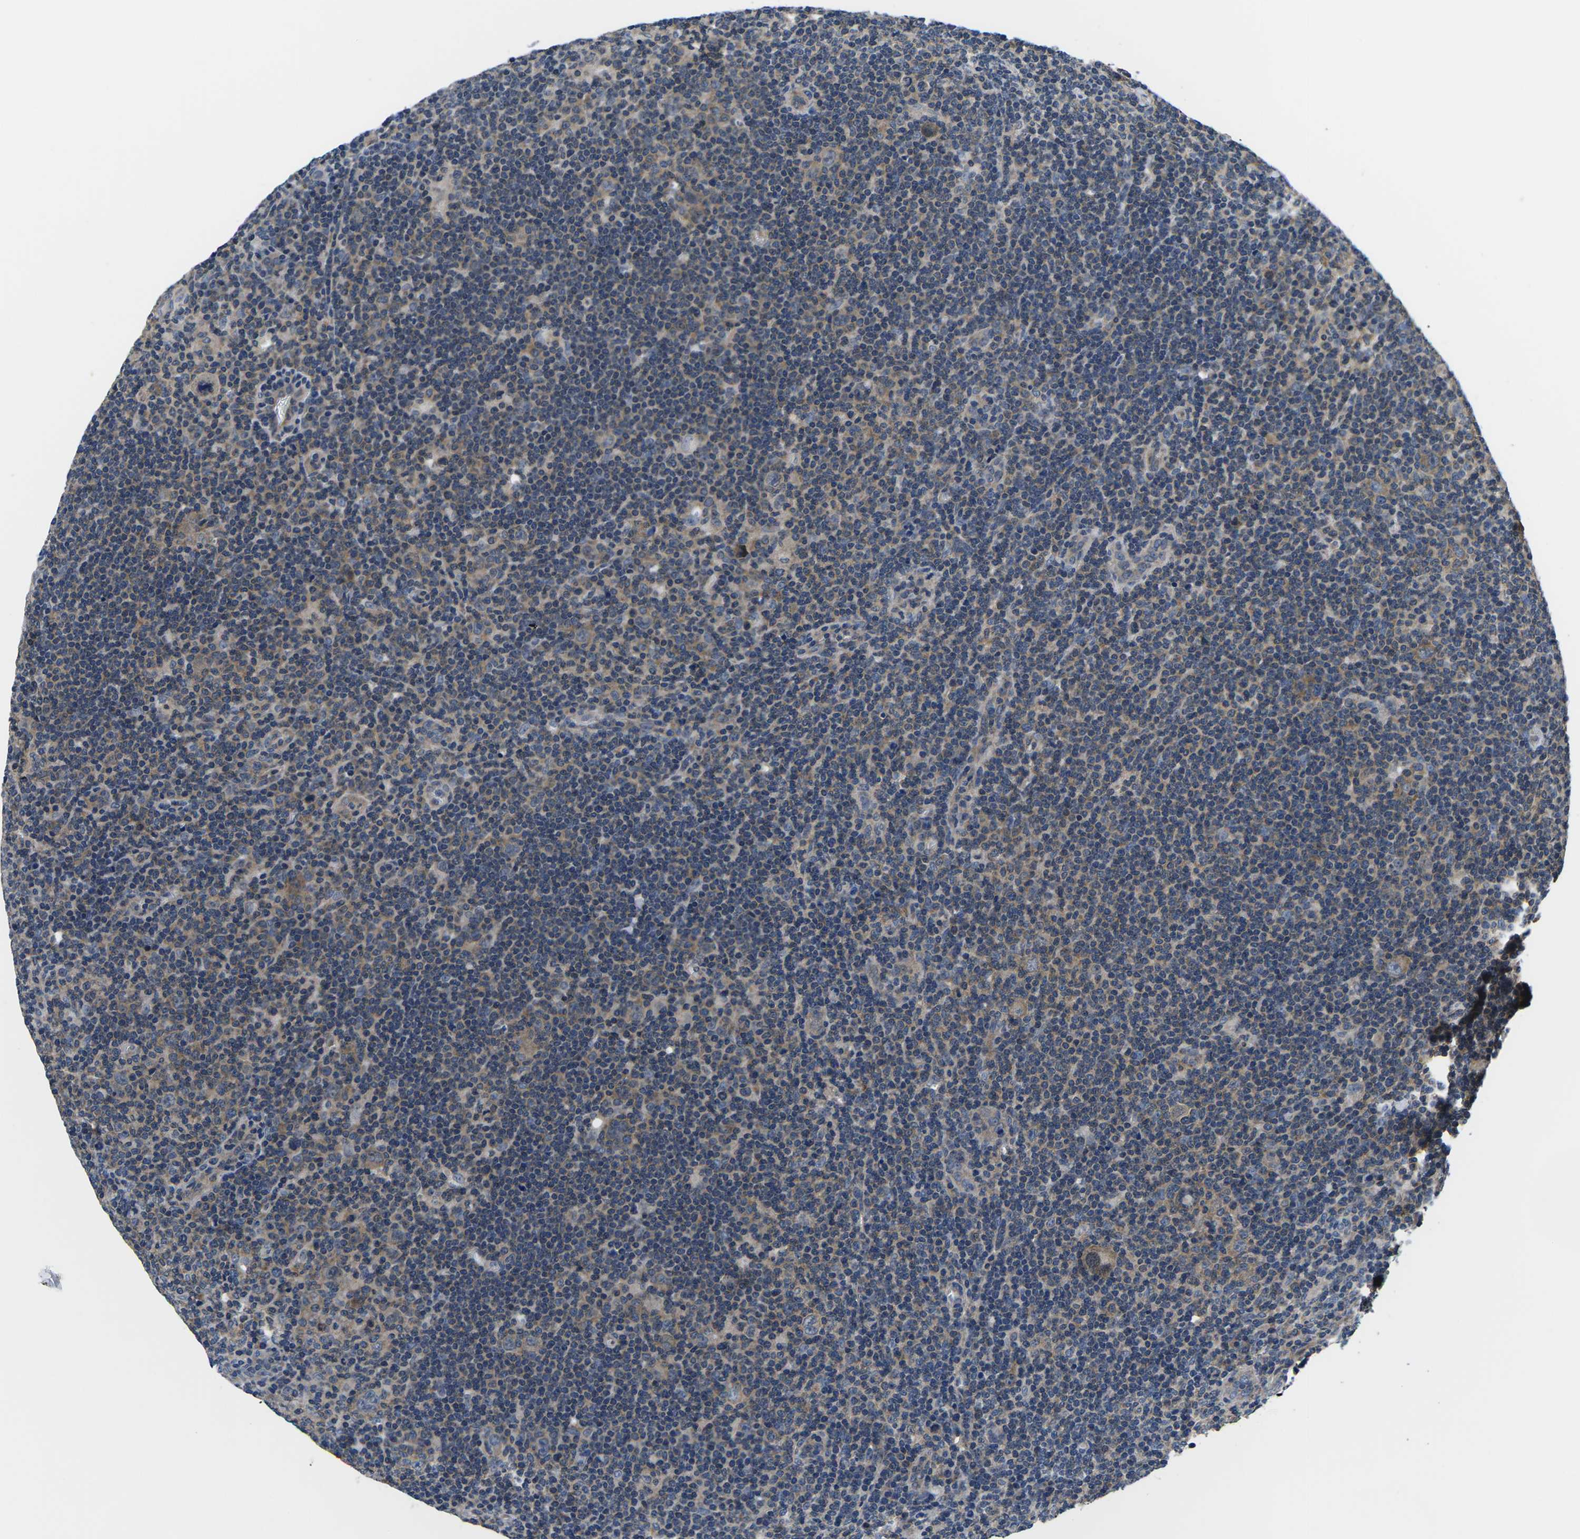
{"staining": {"intensity": "weak", "quantity": "<25%", "location": "cytoplasmic/membranous"}, "tissue": "lymphoma", "cell_type": "Tumor cells", "image_type": "cancer", "snomed": [{"axis": "morphology", "description": "Hodgkin's disease, NOS"}, {"axis": "topography", "description": "Lymph node"}], "caption": "Immunohistochemical staining of lymphoma demonstrates no significant staining in tumor cells.", "gene": "GSK3B", "patient": {"sex": "female", "age": 57}}